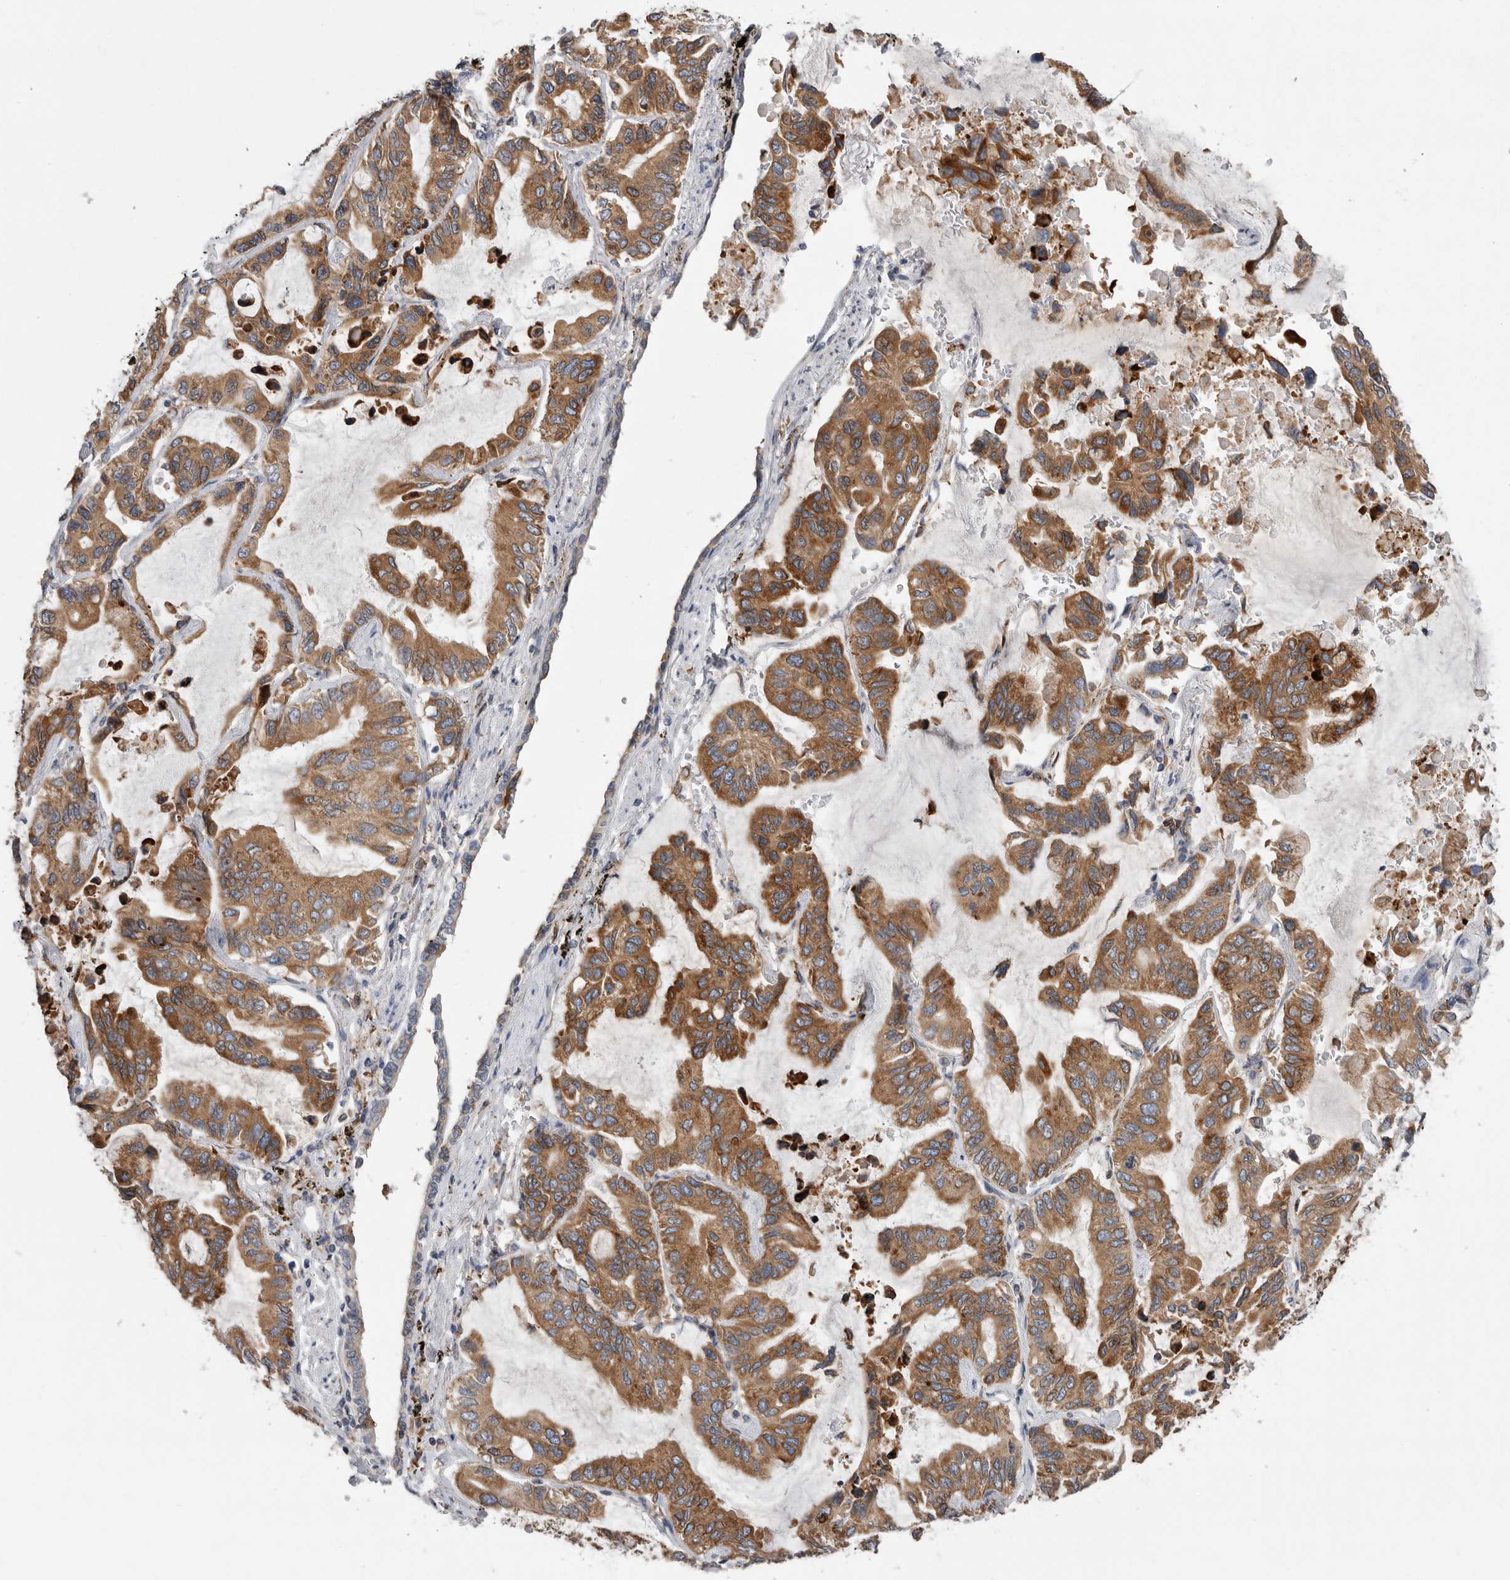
{"staining": {"intensity": "moderate", "quantity": ">75%", "location": "cytoplasmic/membranous"}, "tissue": "lung cancer", "cell_type": "Tumor cells", "image_type": "cancer", "snomed": [{"axis": "morphology", "description": "Adenocarcinoma, NOS"}, {"axis": "topography", "description": "Lung"}], "caption": "Adenocarcinoma (lung) stained with DAB (3,3'-diaminobenzidine) IHC reveals medium levels of moderate cytoplasmic/membranous expression in about >75% of tumor cells.", "gene": "GANAB", "patient": {"sex": "male", "age": 64}}